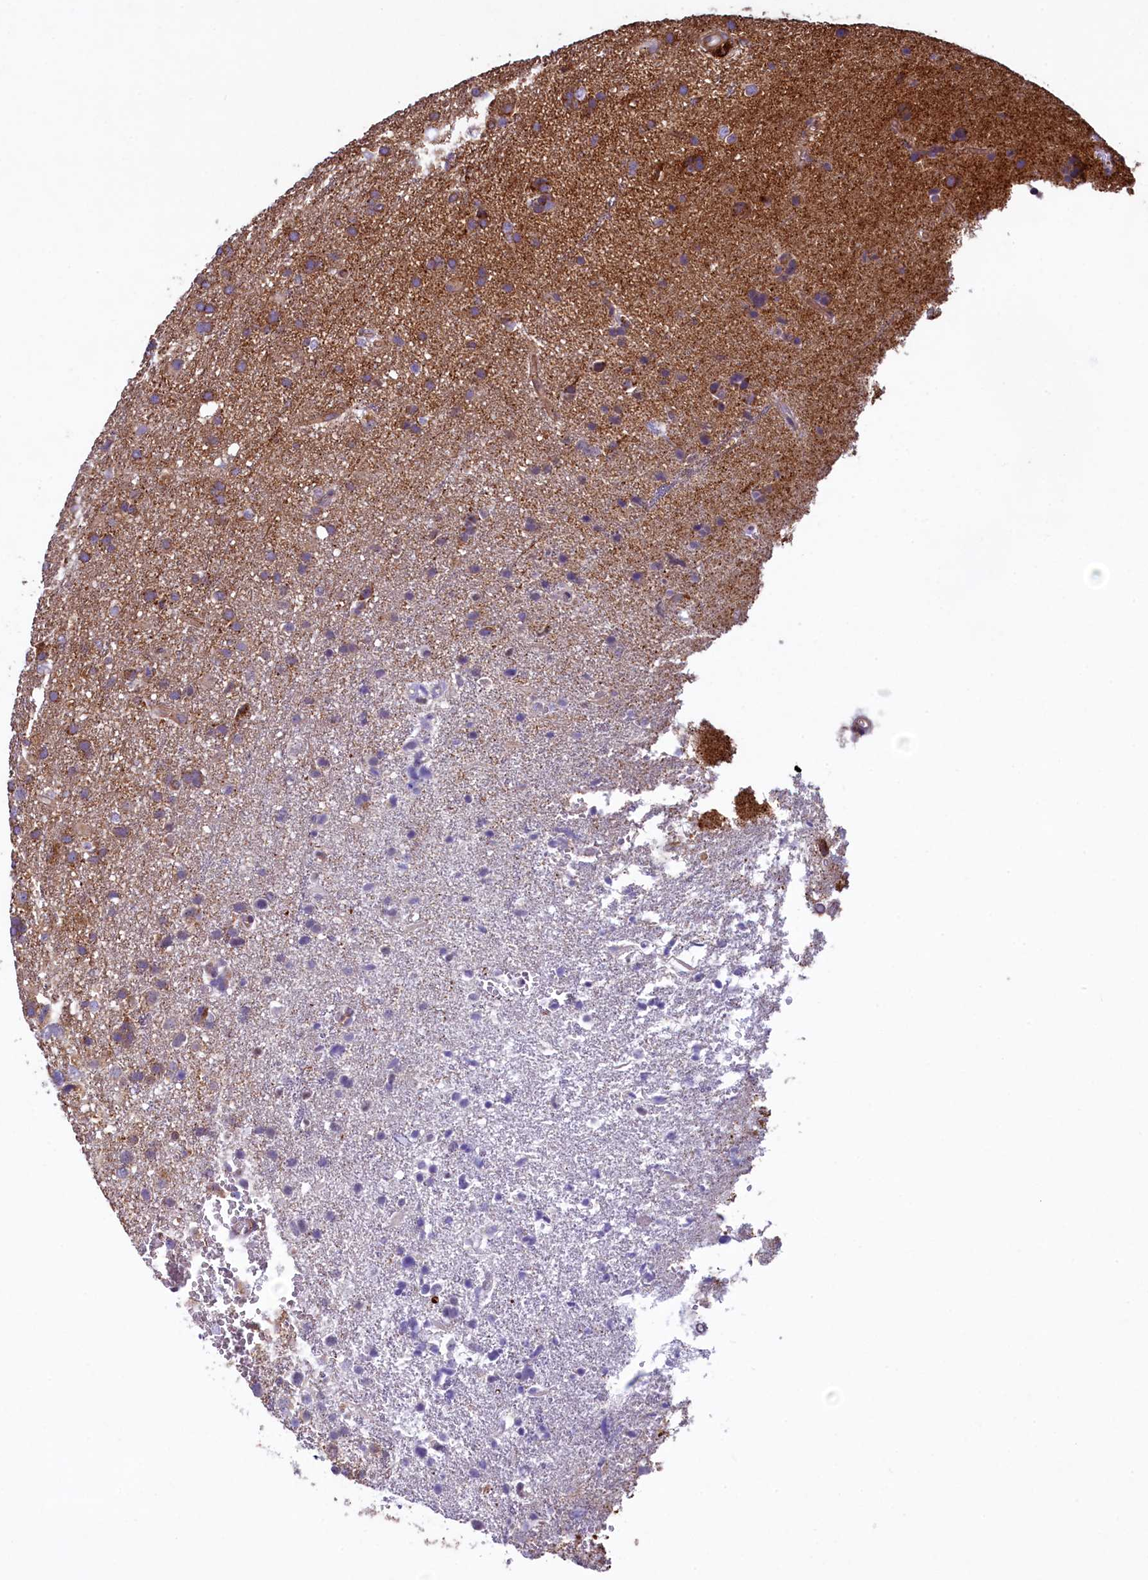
{"staining": {"intensity": "weak", "quantity": "<25%", "location": "cytoplasmic/membranous"}, "tissue": "glioma", "cell_type": "Tumor cells", "image_type": "cancer", "snomed": [{"axis": "morphology", "description": "Glioma, malignant, High grade"}, {"axis": "topography", "description": "Brain"}], "caption": "Immunohistochemistry image of glioma stained for a protein (brown), which reveals no positivity in tumor cells.", "gene": "GPR21", "patient": {"sex": "male", "age": 61}}